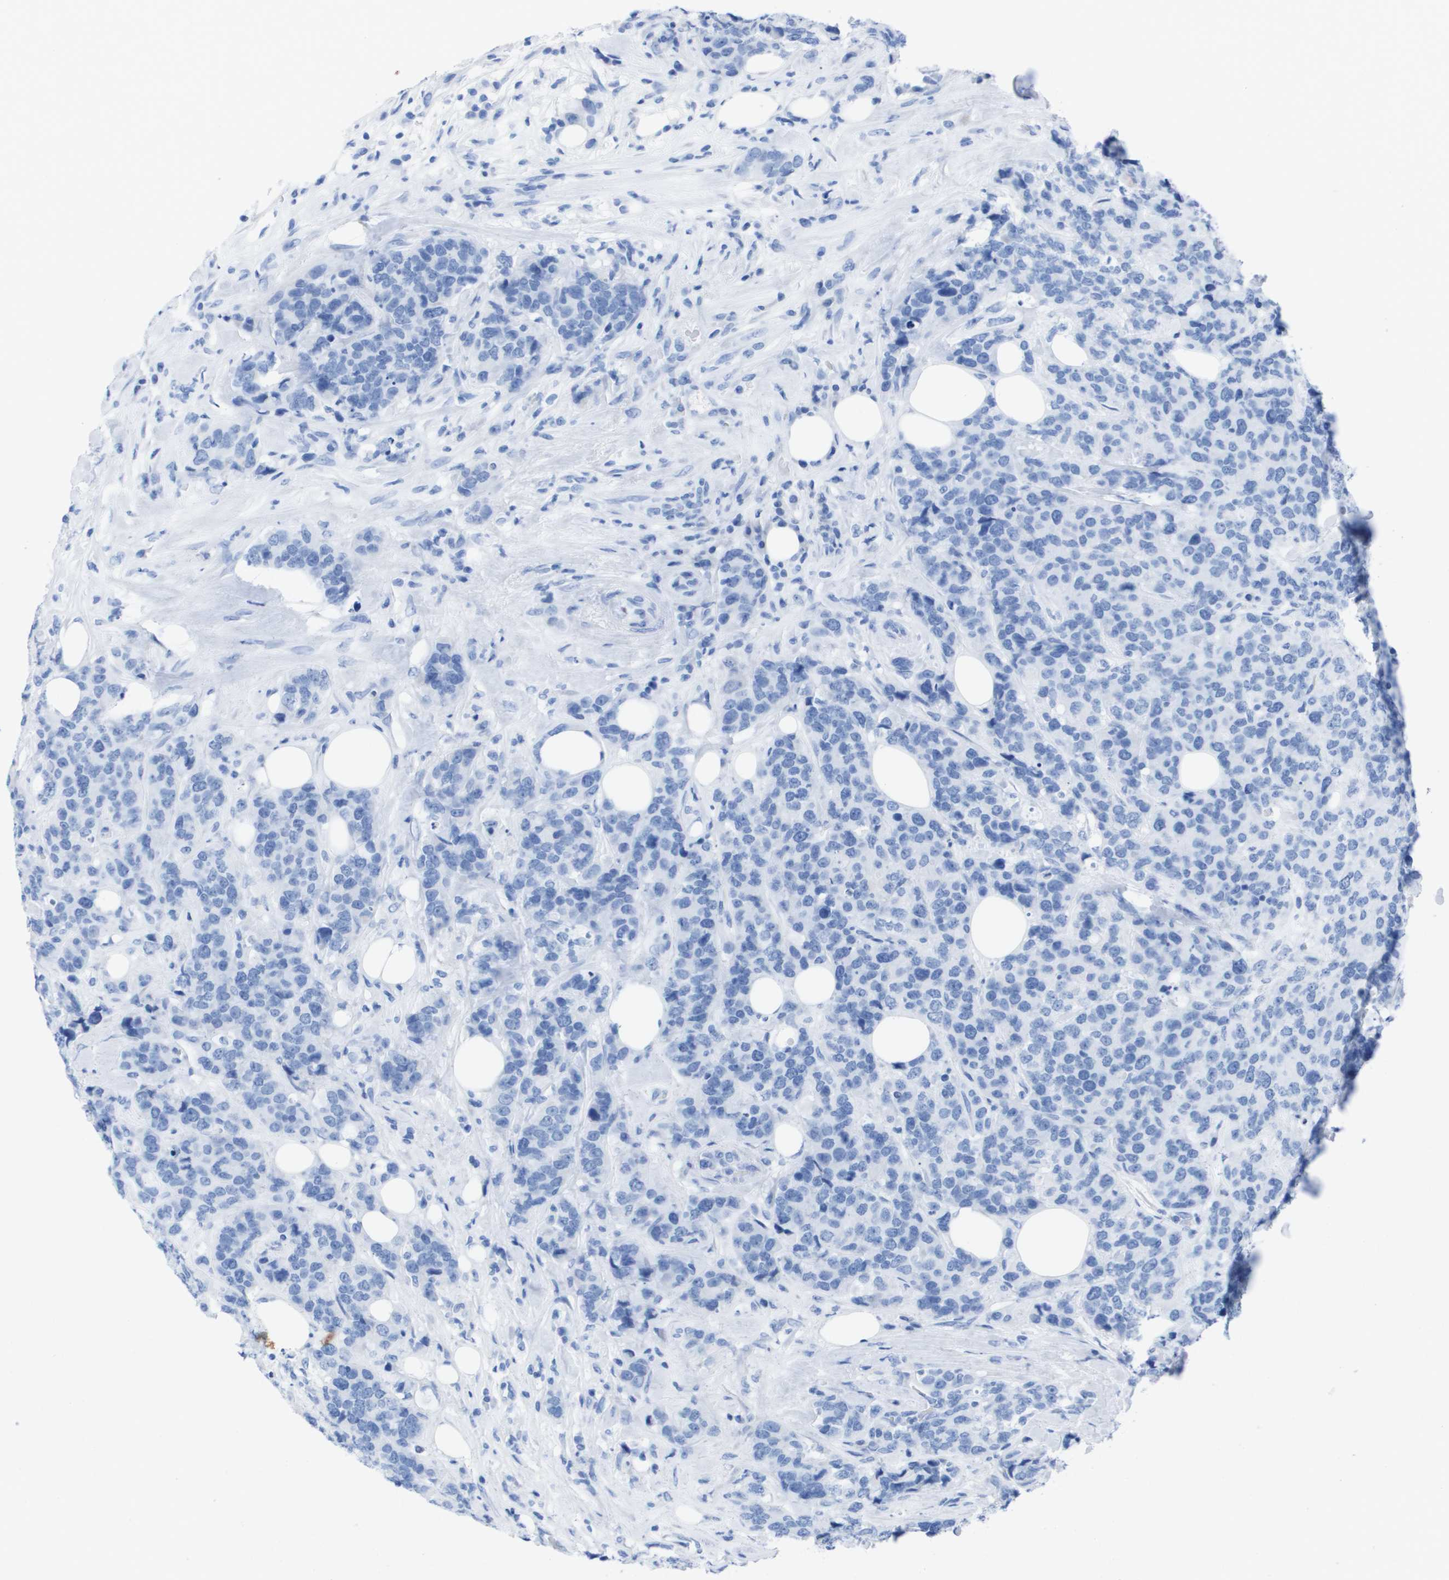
{"staining": {"intensity": "negative", "quantity": "none", "location": "none"}, "tissue": "breast cancer", "cell_type": "Tumor cells", "image_type": "cancer", "snomed": [{"axis": "morphology", "description": "Lobular carcinoma"}, {"axis": "topography", "description": "Breast"}], "caption": "DAB immunohistochemical staining of breast cancer (lobular carcinoma) reveals no significant expression in tumor cells.", "gene": "KCNA3", "patient": {"sex": "female", "age": 59}}